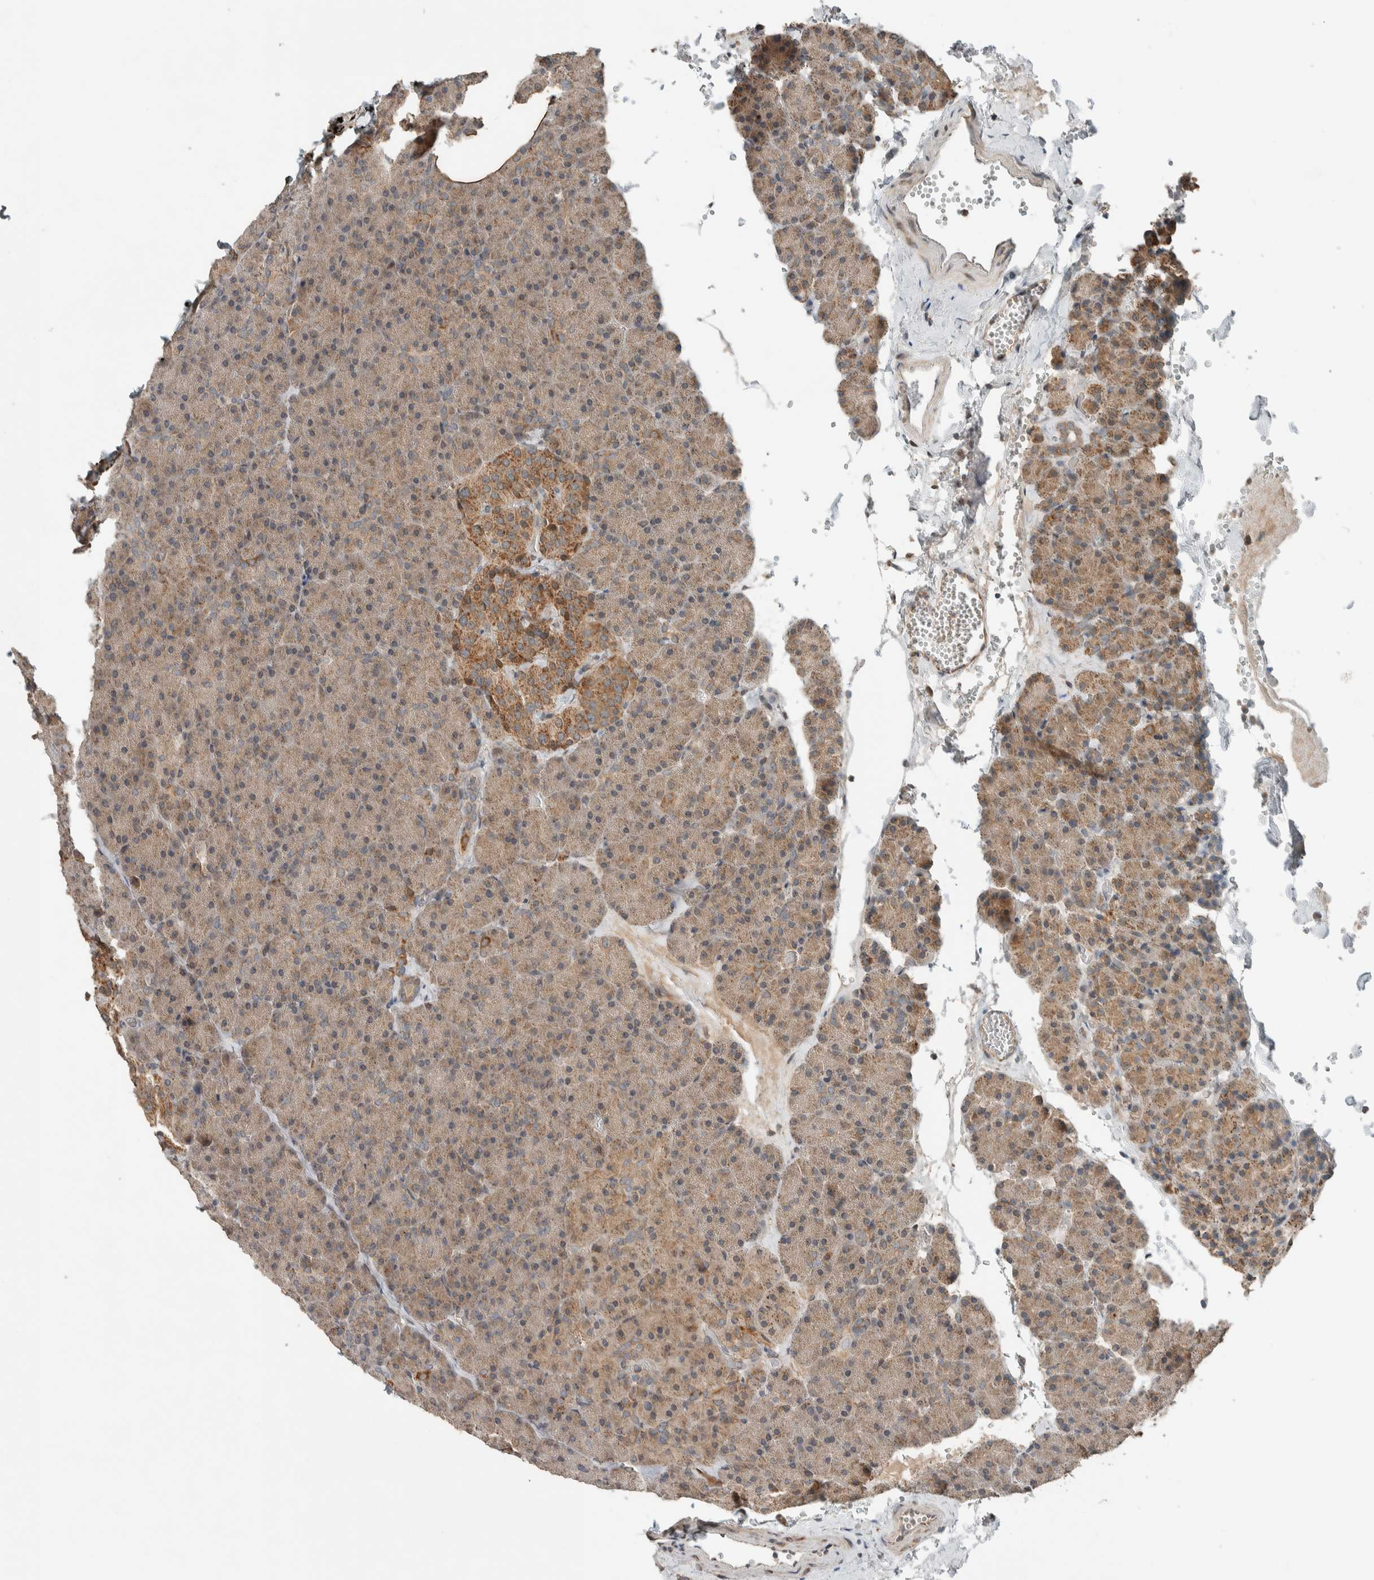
{"staining": {"intensity": "weak", "quantity": ">75%", "location": "cytoplasmic/membranous"}, "tissue": "pancreas", "cell_type": "Exocrine glandular cells", "image_type": "normal", "snomed": [{"axis": "morphology", "description": "Normal tissue, NOS"}, {"axis": "morphology", "description": "Carcinoid, malignant, NOS"}, {"axis": "topography", "description": "Pancreas"}], "caption": "Brown immunohistochemical staining in unremarkable pancreas displays weak cytoplasmic/membranous staining in about >75% of exocrine glandular cells.", "gene": "NBR1", "patient": {"sex": "female", "age": 35}}